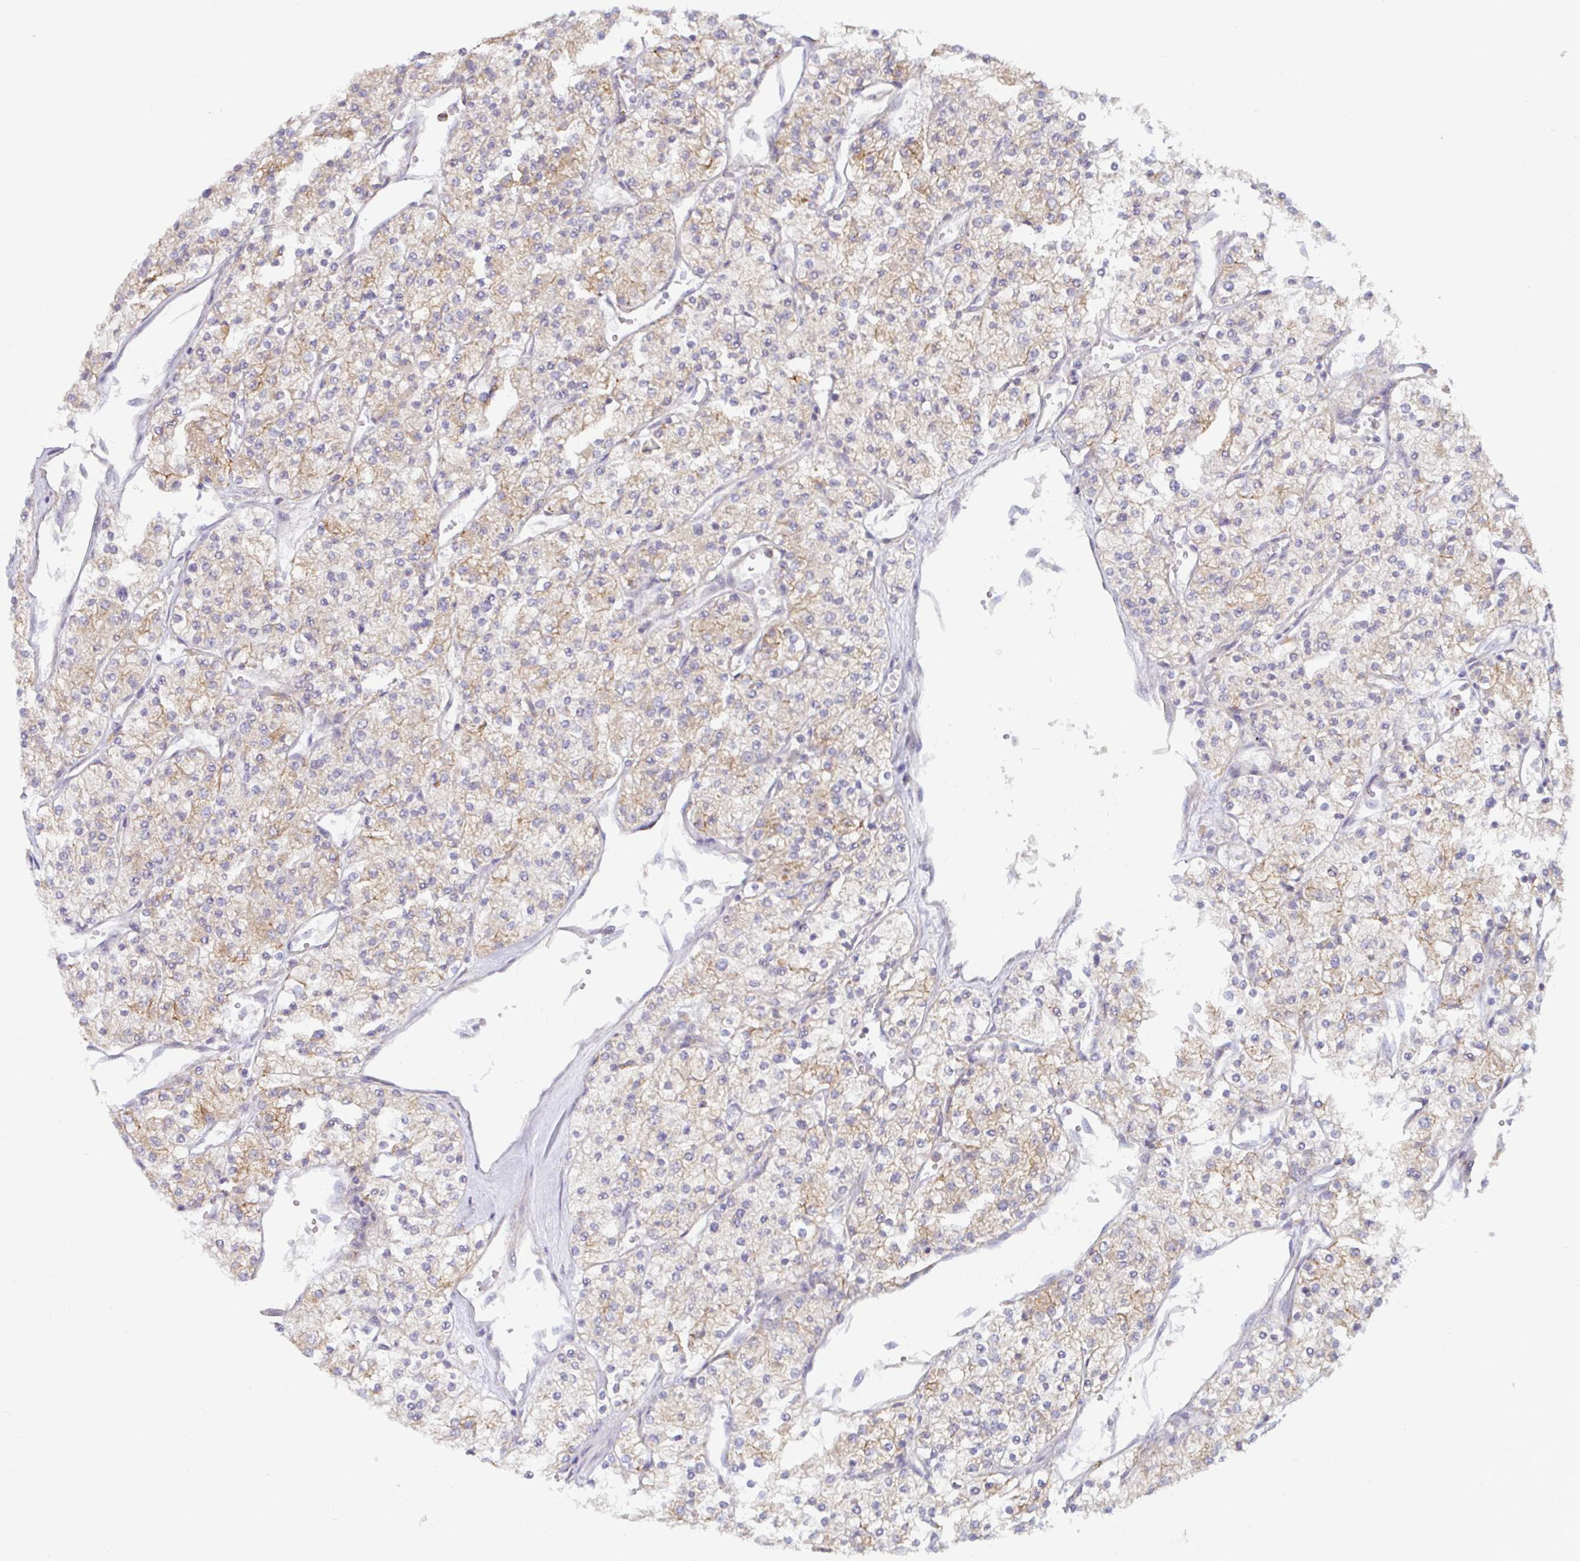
{"staining": {"intensity": "weak", "quantity": ">75%", "location": "cytoplasmic/membranous"}, "tissue": "renal cancer", "cell_type": "Tumor cells", "image_type": "cancer", "snomed": [{"axis": "morphology", "description": "Adenocarcinoma, NOS"}, {"axis": "topography", "description": "Kidney"}], "caption": "The immunohistochemical stain highlights weak cytoplasmic/membranous positivity in tumor cells of adenocarcinoma (renal) tissue. Using DAB (3,3'-diaminobenzidine) (brown) and hematoxylin (blue) stains, captured at high magnification using brightfield microscopy.", "gene": "CDH18", "patient": {"sex": "male", "age": 80}}